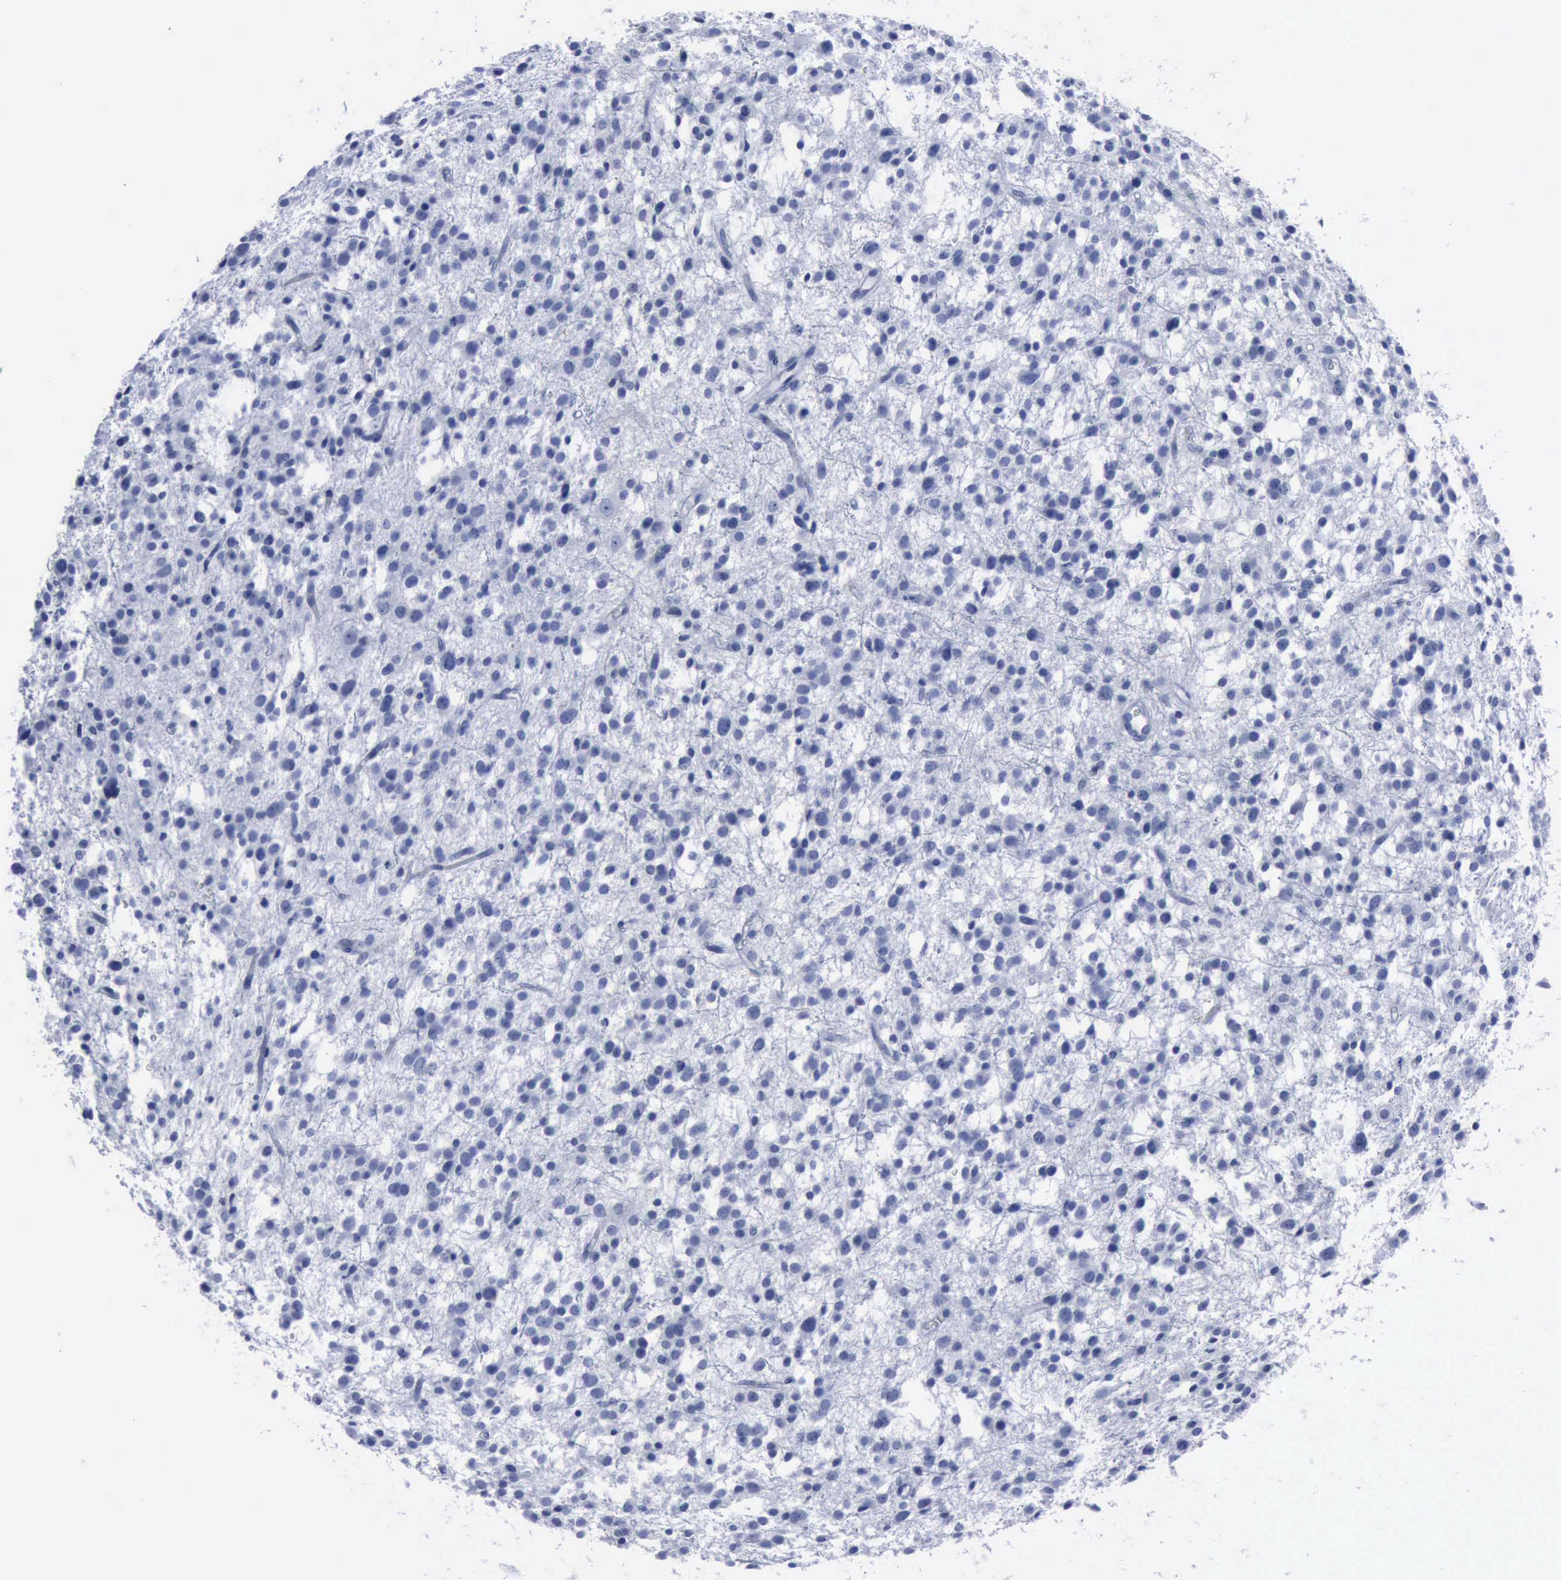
{"staining": {"intensity": "negative", "quantity": "none", "location": "none"}, "tissue": "glioma", "cell_type": "Tumor cells", "image_type": "cancer", "snomed": [{"axis": "morphology", "description": "Glioma, malignant, Low grade"}, {"axis": "topography", "description": "Brain"}], "caption": "IHC histopathology image of low-grade glioma (malignant) stained for a protein (brown), which exhibits no expression in tumor cells. (Brightfield microscopy of DAB (3,3'-diaminobenzidine) IHC at high magnification).", "gene": "NGFR", "patient": {"sex": "female", "age": 36}}